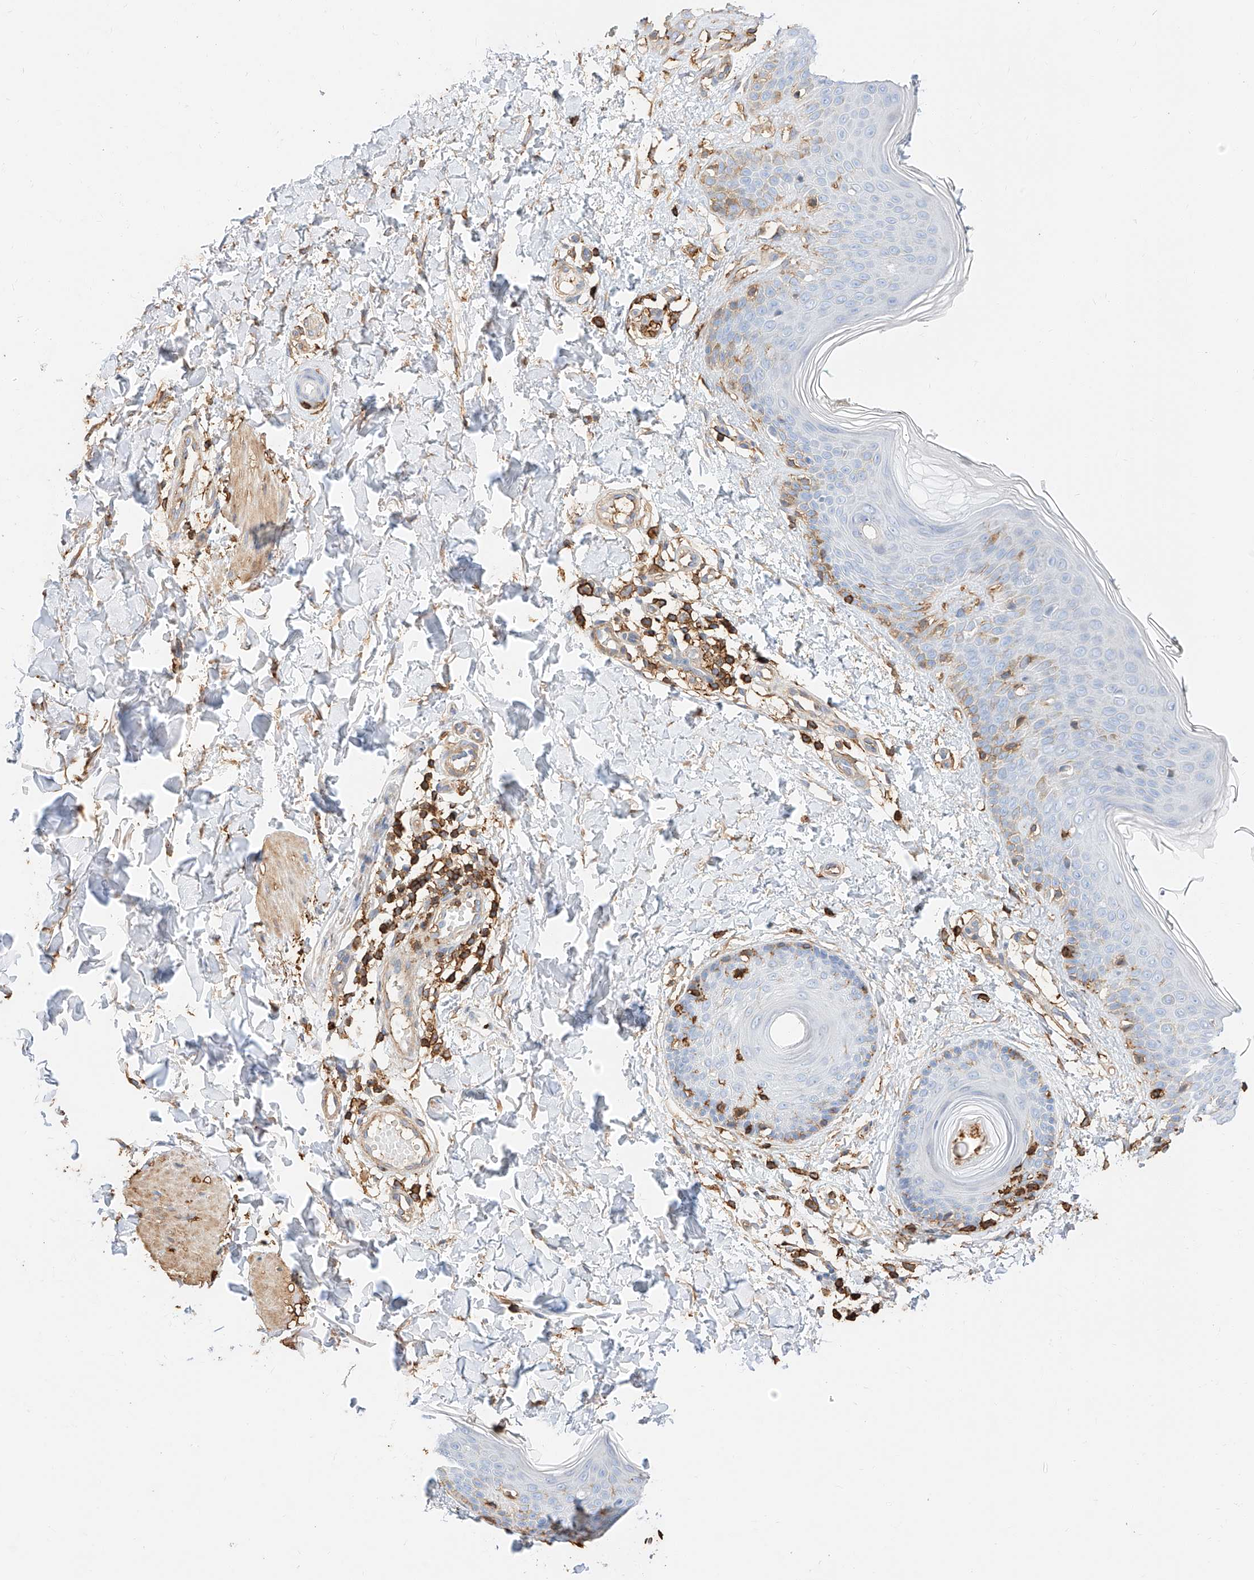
{"staining": {"intensity": "moderate", "quantity": "<25%", "location": "cytoplasmic/membranous"}, "tissue": "skin", "cell_type": "Fibroblasts", "image_type": "normal", "snomed": [{"axis": "morphology", "description": "Normal tissue, NOS"}, {"axis": "topography", "description": "Skin"}], "caption": "Fibroblasts display low levels of moderate cytoplasmic/membranous staining in about <25% of cells in normal skin.", "gene": "WFS1", "patient": {"sex": "male", "age": 37}}